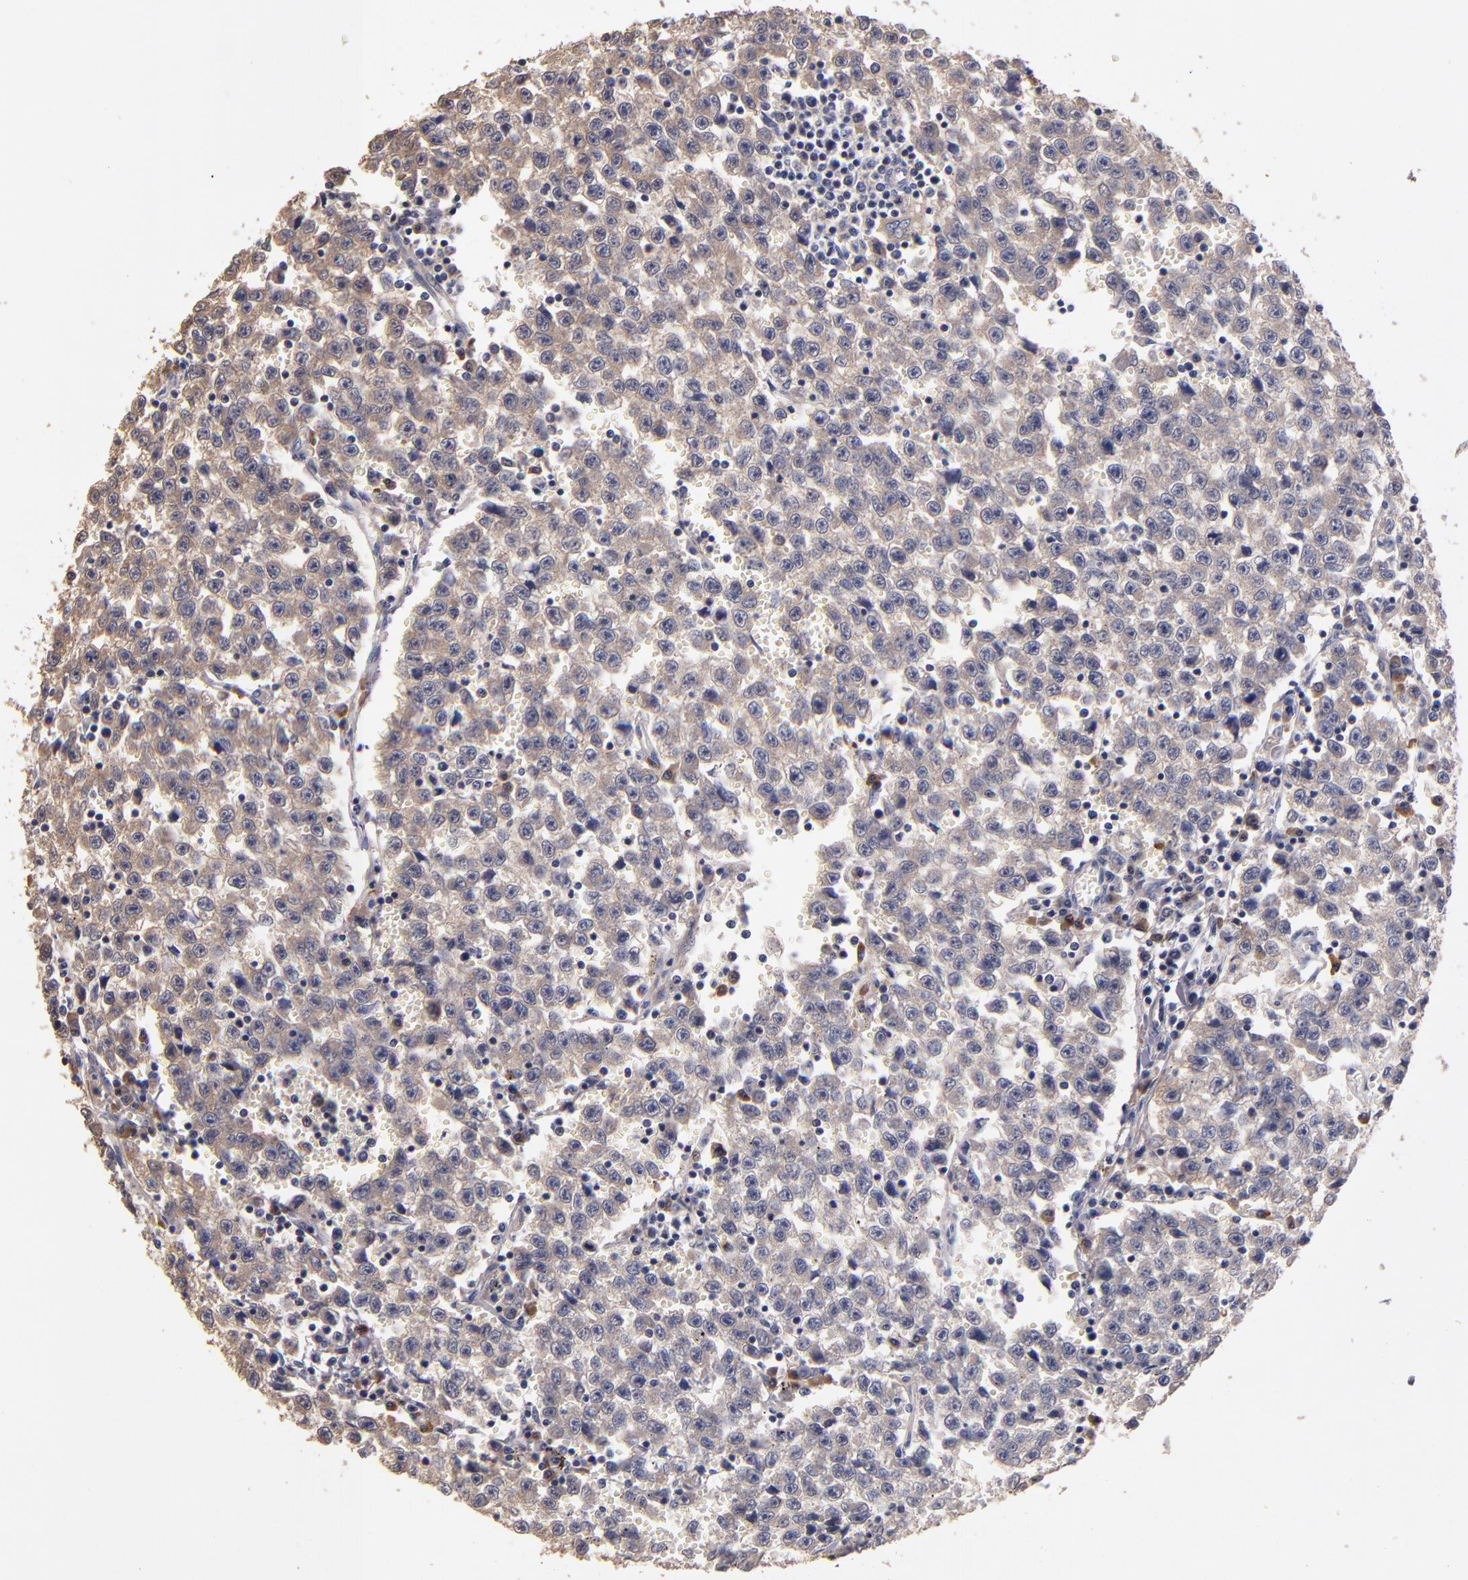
{"staining": {"intensity": "weak", "quantity": ">75%", "location": "cytoplasmic/membranous"}, "tissue": "testis cancer", "cell_type": "Tumor cells", "image_type": "cancer", "snomed": [{"axis": "morphology", "description": "Seminoma, NOS"}, {"axis": "topography", "description": "Testis"}], "caption": "Weak cytoplasmic/membranous protein positivity is identified in about >75% of tumor cells in testis seminoma.", "gene": "TTLL12", "patient": {"sex": "male", "age": 35}}